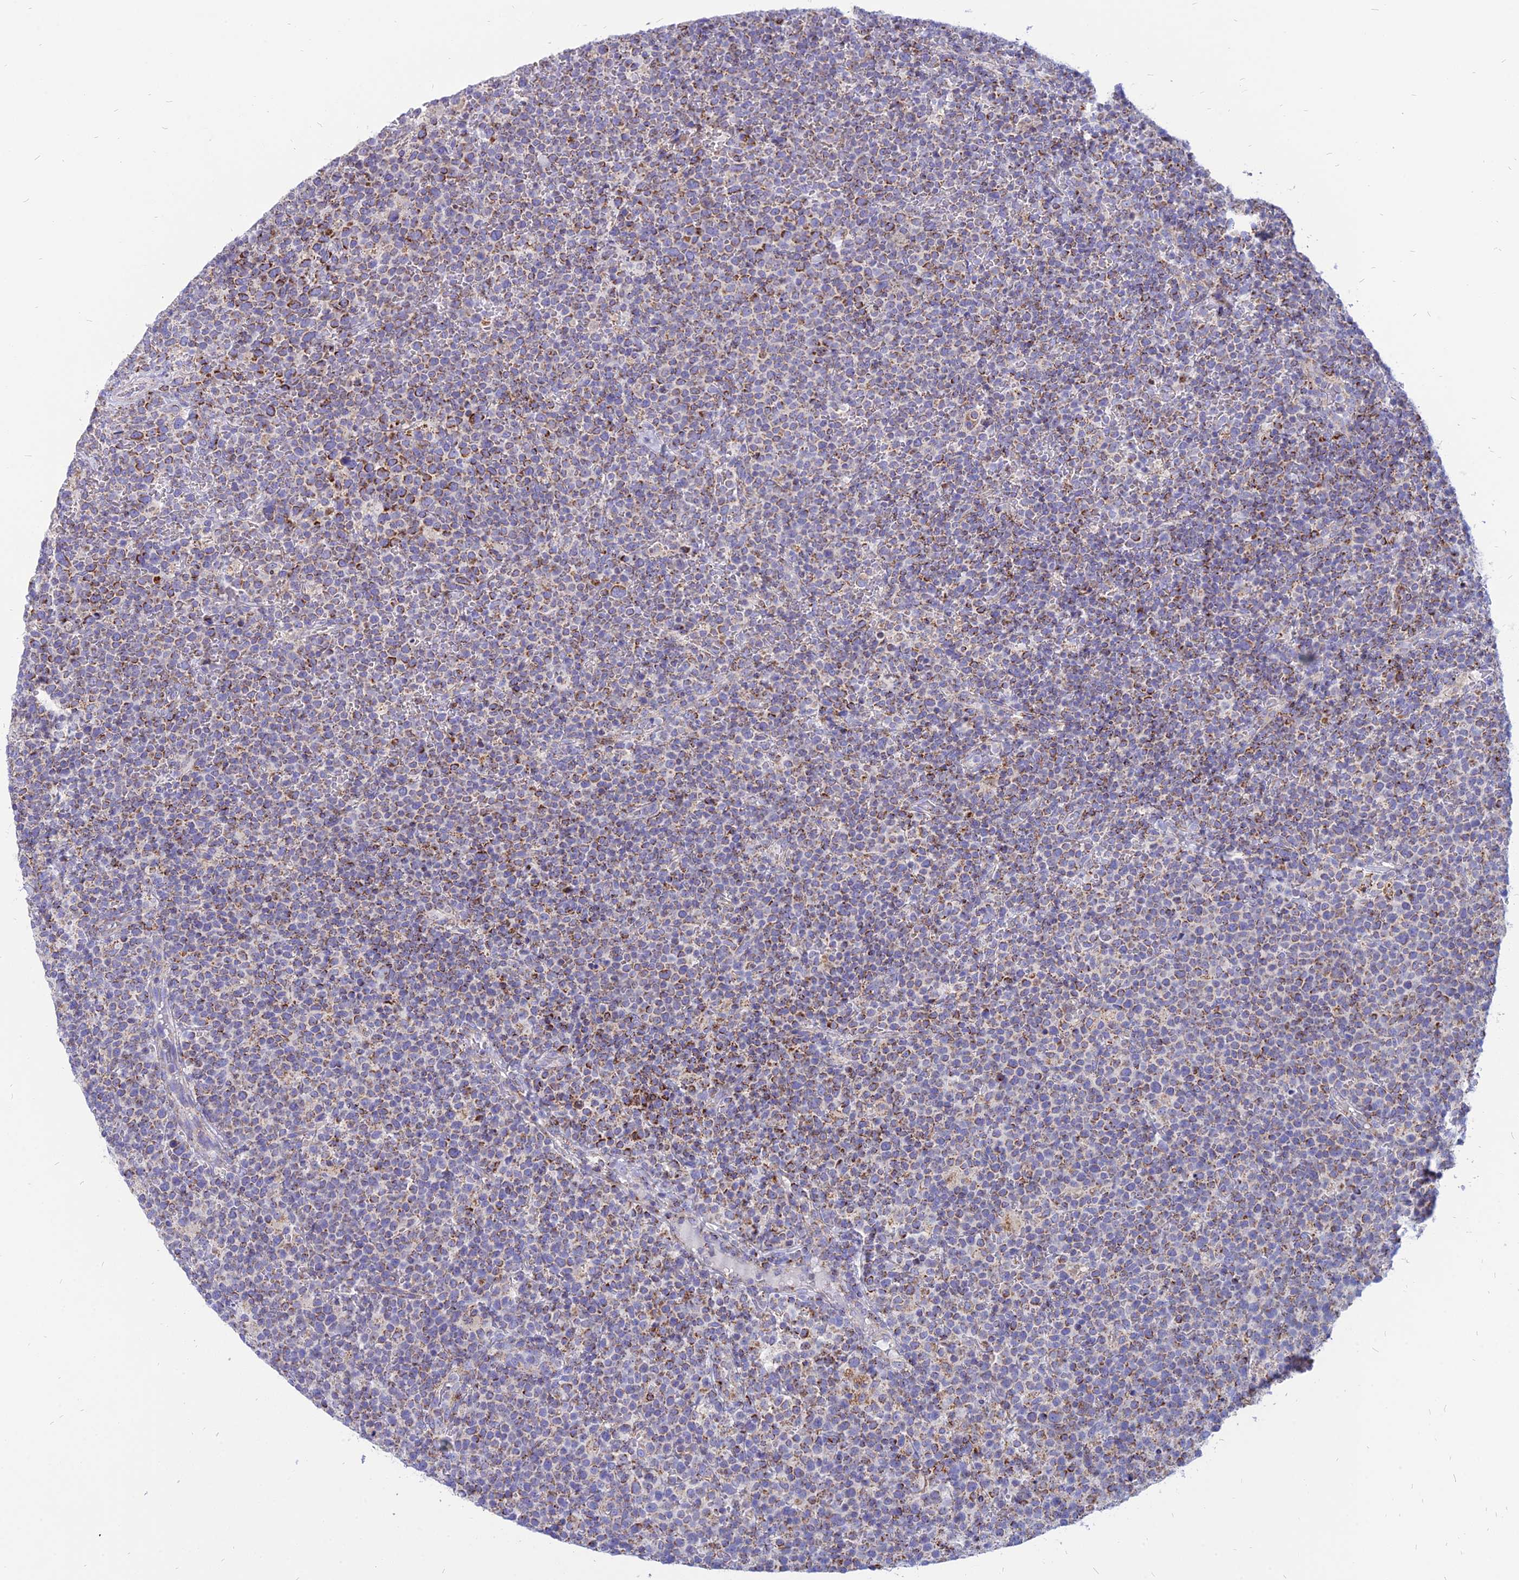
{"staining": {"intensity": "moderate", "quantity": "25%-75%", "location": "cytoplasmic/membranous"}, "tissue": "lymphoma", "cell_type": "Tumor cells", "image_type": "cancer", "snomed": [{"axis": "morphology", "description": "Malignant lymphoma, non-Hodgkin's type, High grade"}, {"axis": "topography", "description": "Lymph node"}], "caption": "High-power microscopy captured an immunohistochemistry photomicrograph of lymphoma, revealing moderate cytoplasmic/membranous positivity in about 25%-75% of tumor cells. (DAB (3,3'-diaminobenzidine) IHC with brightfield microscopy, high magnification).", "gene": "PACC1", "patient": {"sex": "male", "age": 61}}